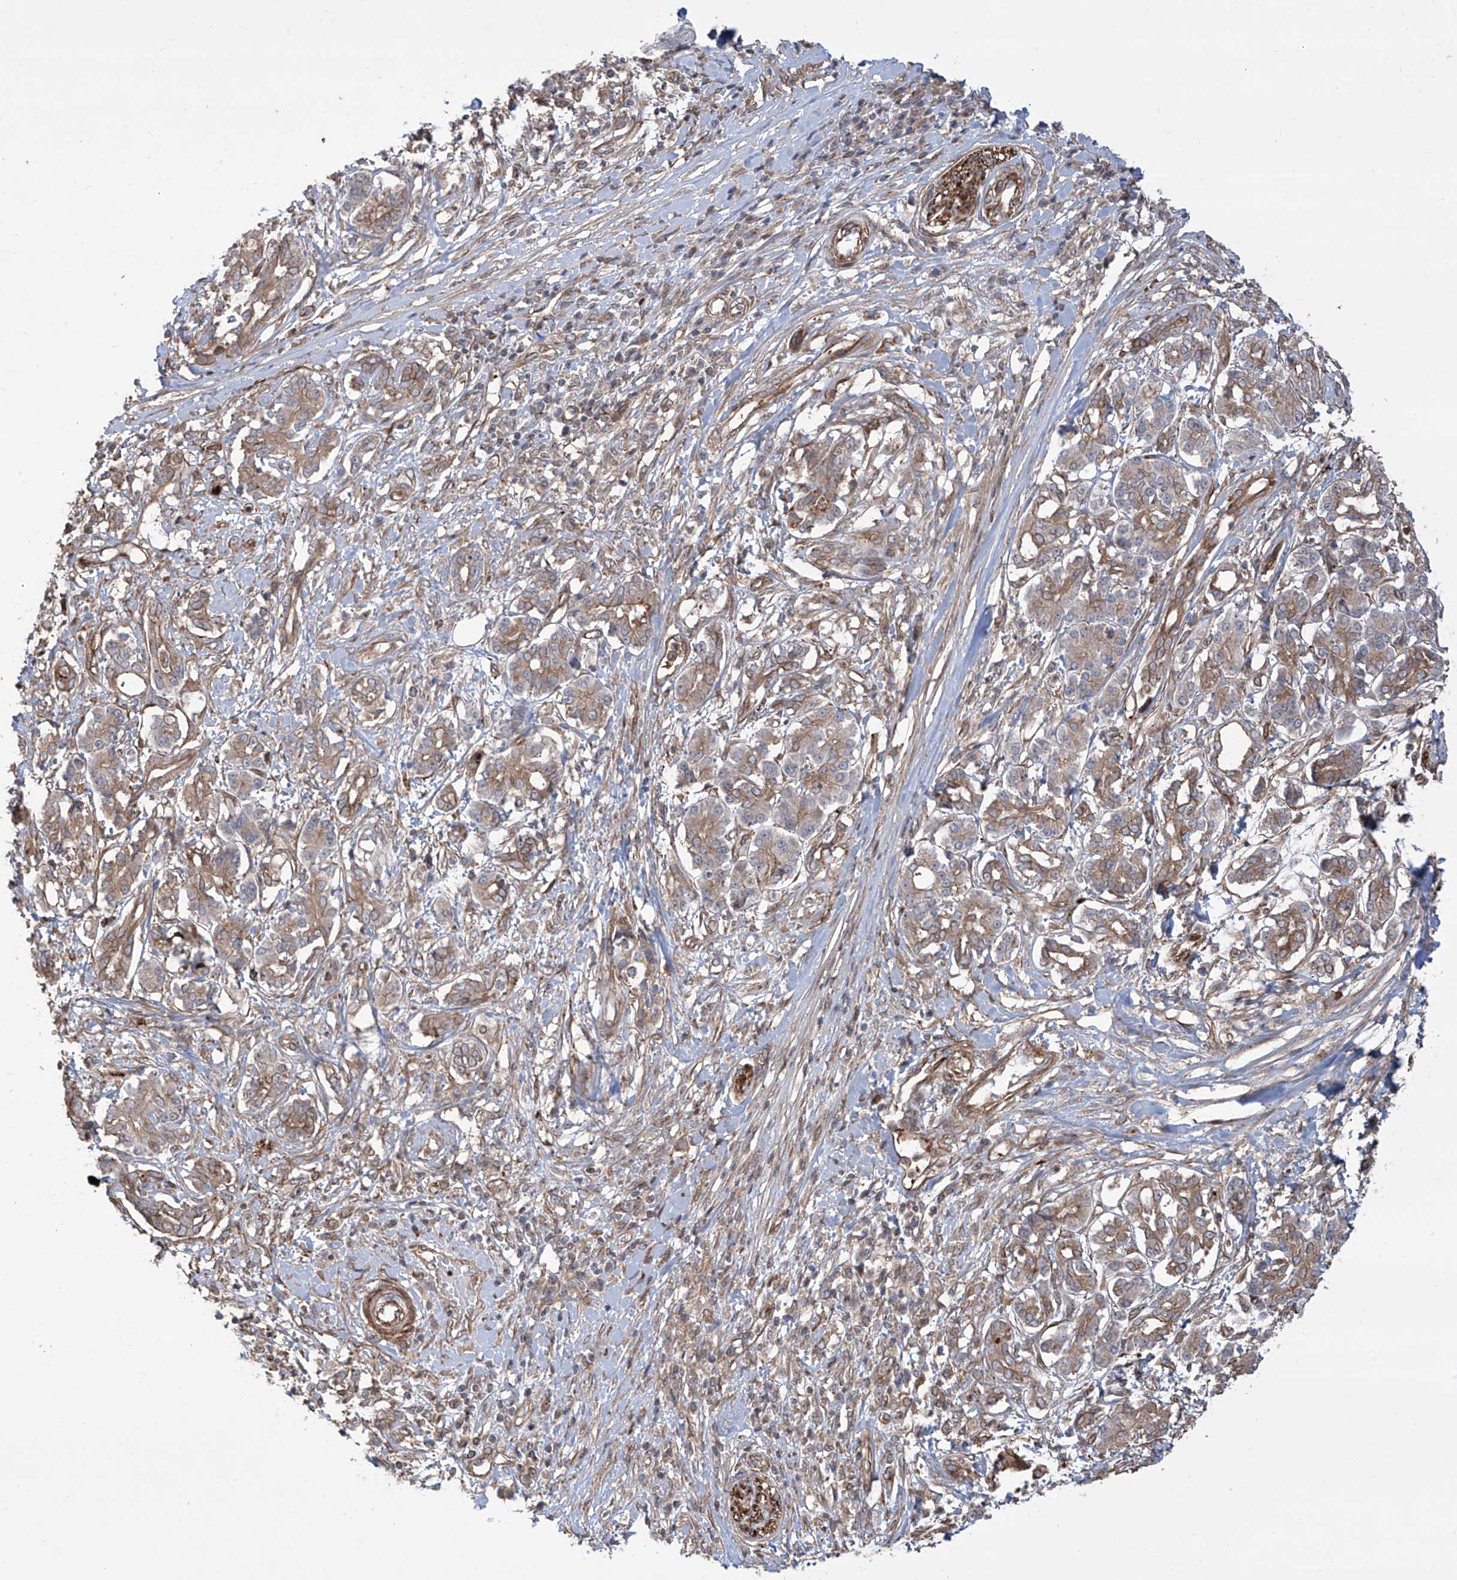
{"staining": {"intensity": "moderate", "quantity": ">75%", "location": "cytoplasmic/membranous"}, "tissue": "pancreatic cancer", "cell_type": "Tumor cells", "image_type": "cancer", "snomed": [{"axis": "morphology", "description": "Adenocarcinoma, NOS"}, {"axis": "topography", "description": "Pancreas"}], "caption": "IHC of pancreatic cancer demonstrates medium levels of moderate cytoplasmic/membranous positivity in approximately >75% of tumor cells.", "gene": "APAF1", "patient": {"sex": "female", "age": 56}}